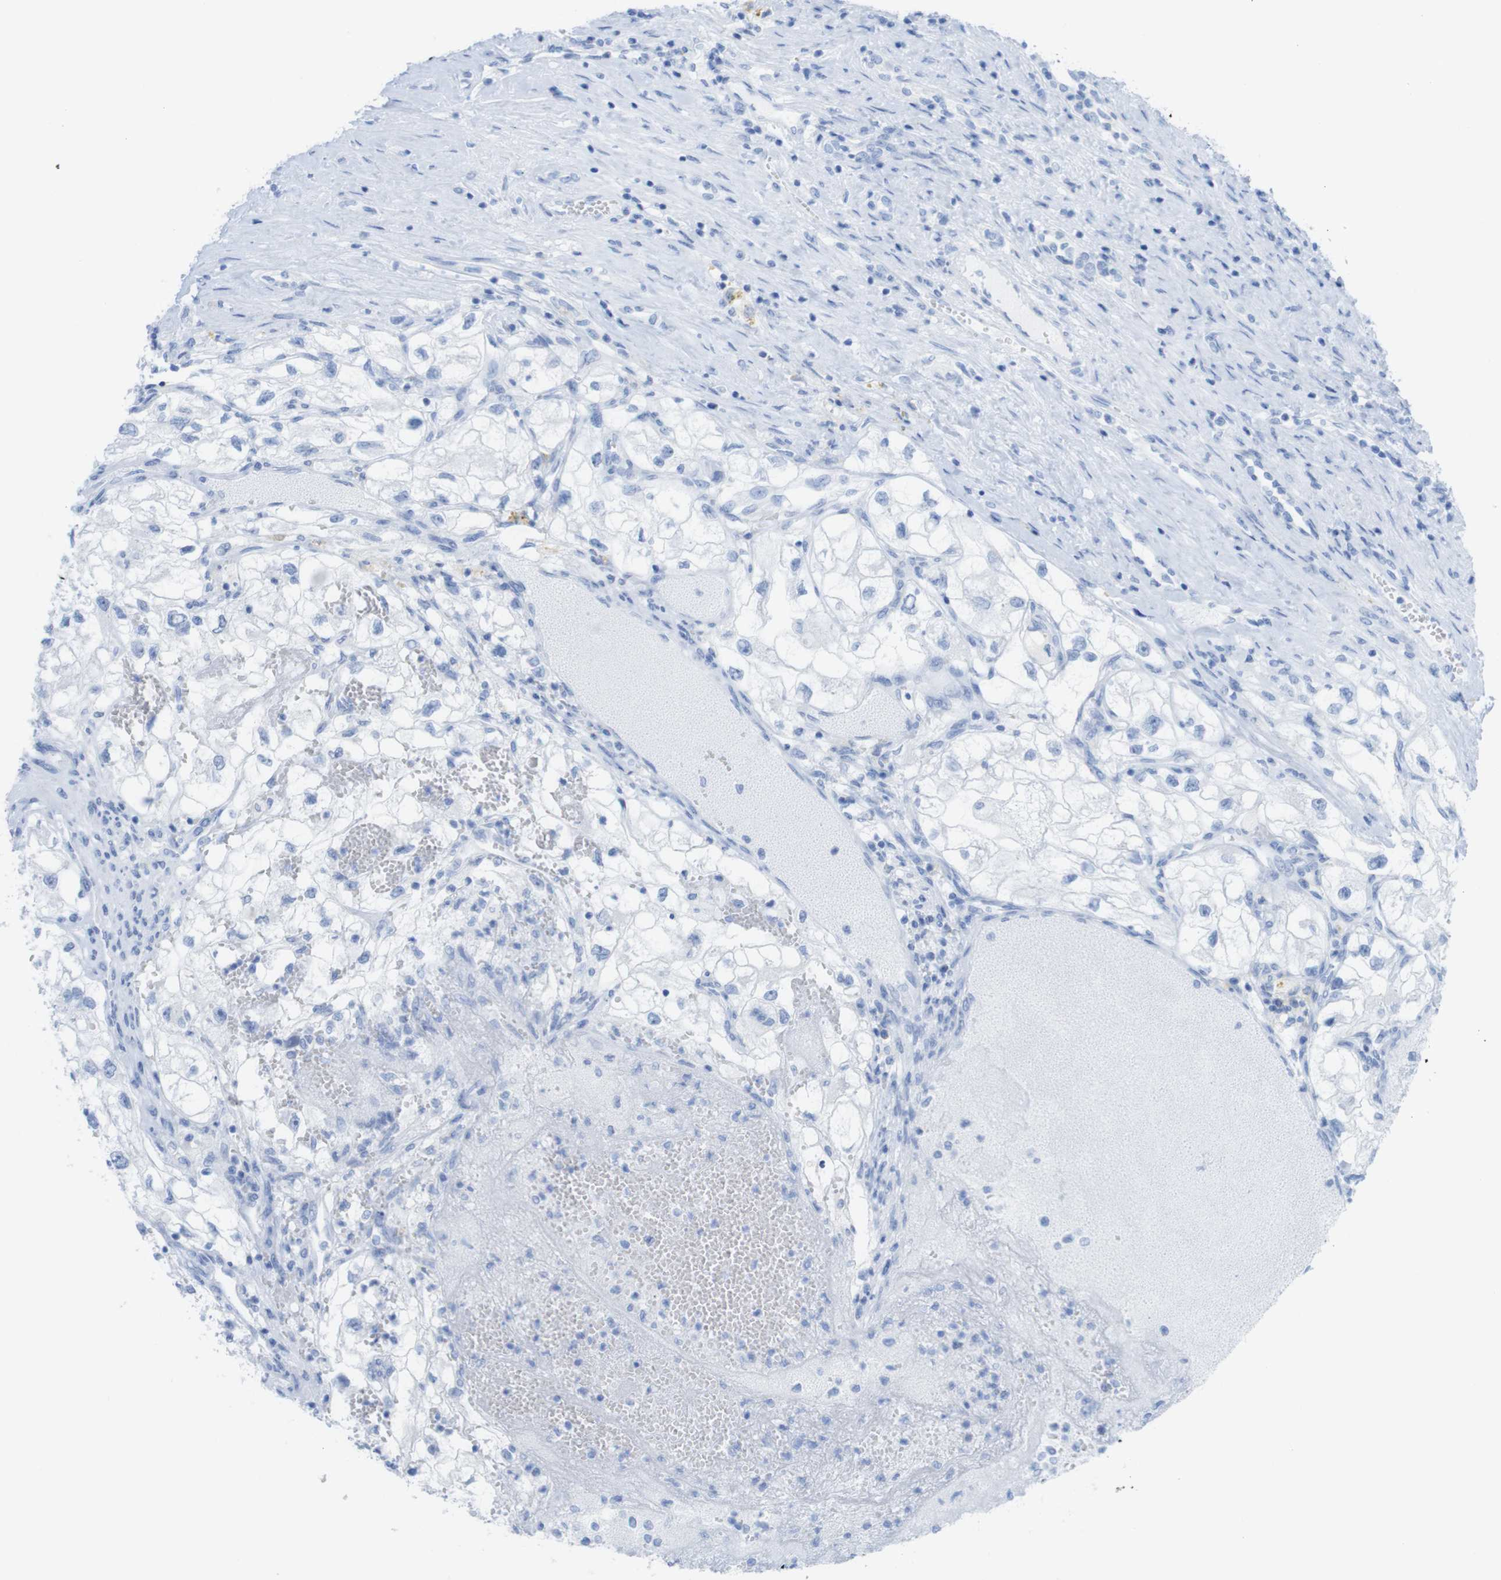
{"staining": {"intensity": "negative", "quantity": "none", "location": "none"}, "tissue": "renal cancer", "cell_type": "Tumor cells", "image_type": "cancer", "snomed": [{"axis": "morphology", "description": "Adenocarcinoma, NOS"}, {"axis": "topography", "description": "Kidney"}], "caption": "An immunohistochemistry photomicrograph of renal cancer is shown. There is no staining in tumor cells of renal cancer.", "gene": "MYH7", "patient": {"sex": "female", "age": 70}}